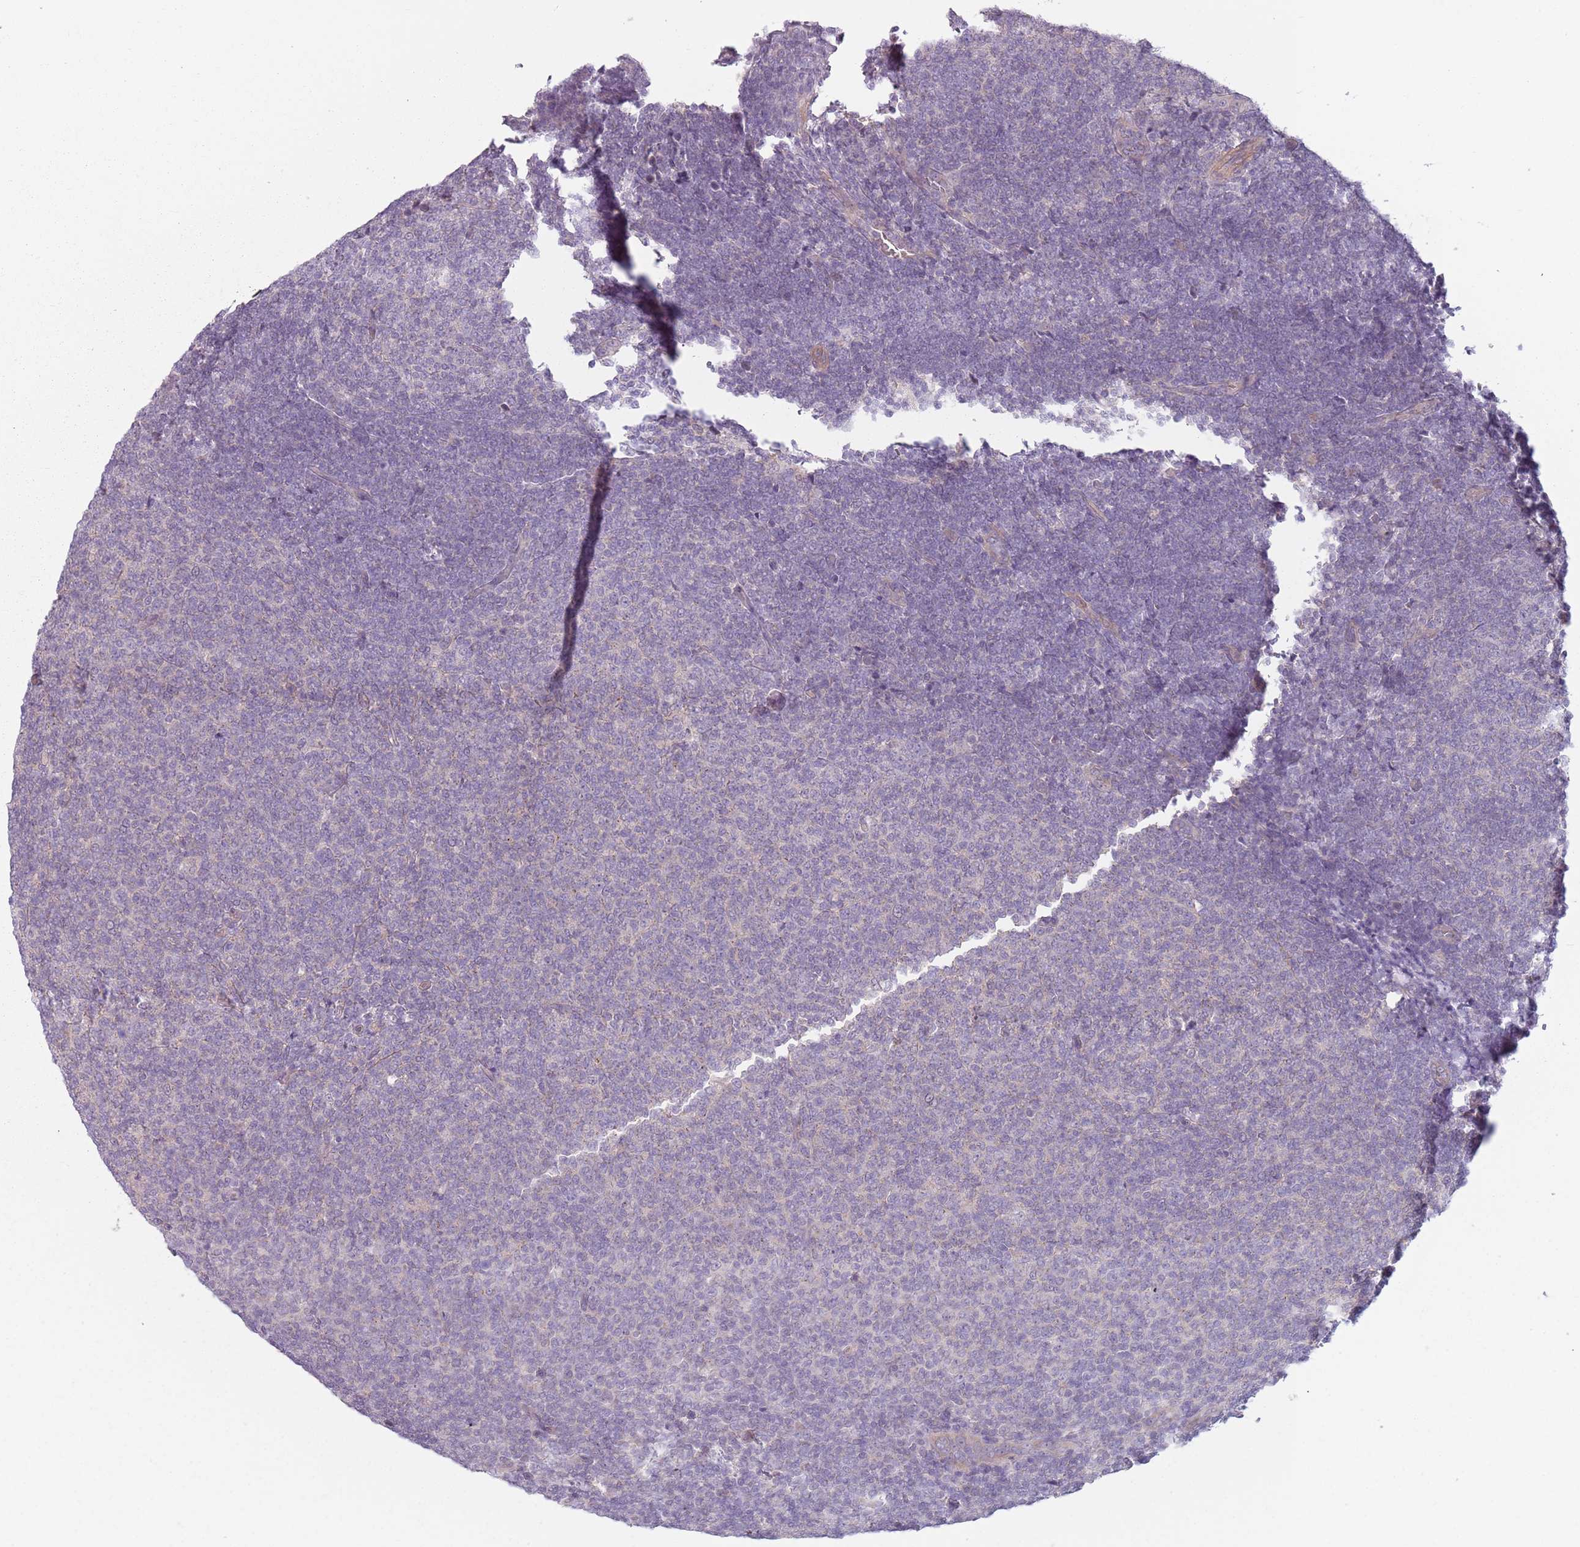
{"staining": {"intensity": "negative", "quantity": "none", "location": "none"}, "tissue": "lymphoma", "cell_type": "Tumor cells", "image_type": "cancer", "snomed": [{"axis": "morphology", "description": "Malignant lymphoma, non-Hodgkin's type, Low grade"}, {"axis": "topography", "description": "Lymph node"}], "caption": "This is an immunohistochemistry micrograph of human lymphoma. There is no staining in tumor cells.", "gene": "TLCD2", "patient": {"sex": "male", "age": 66}}